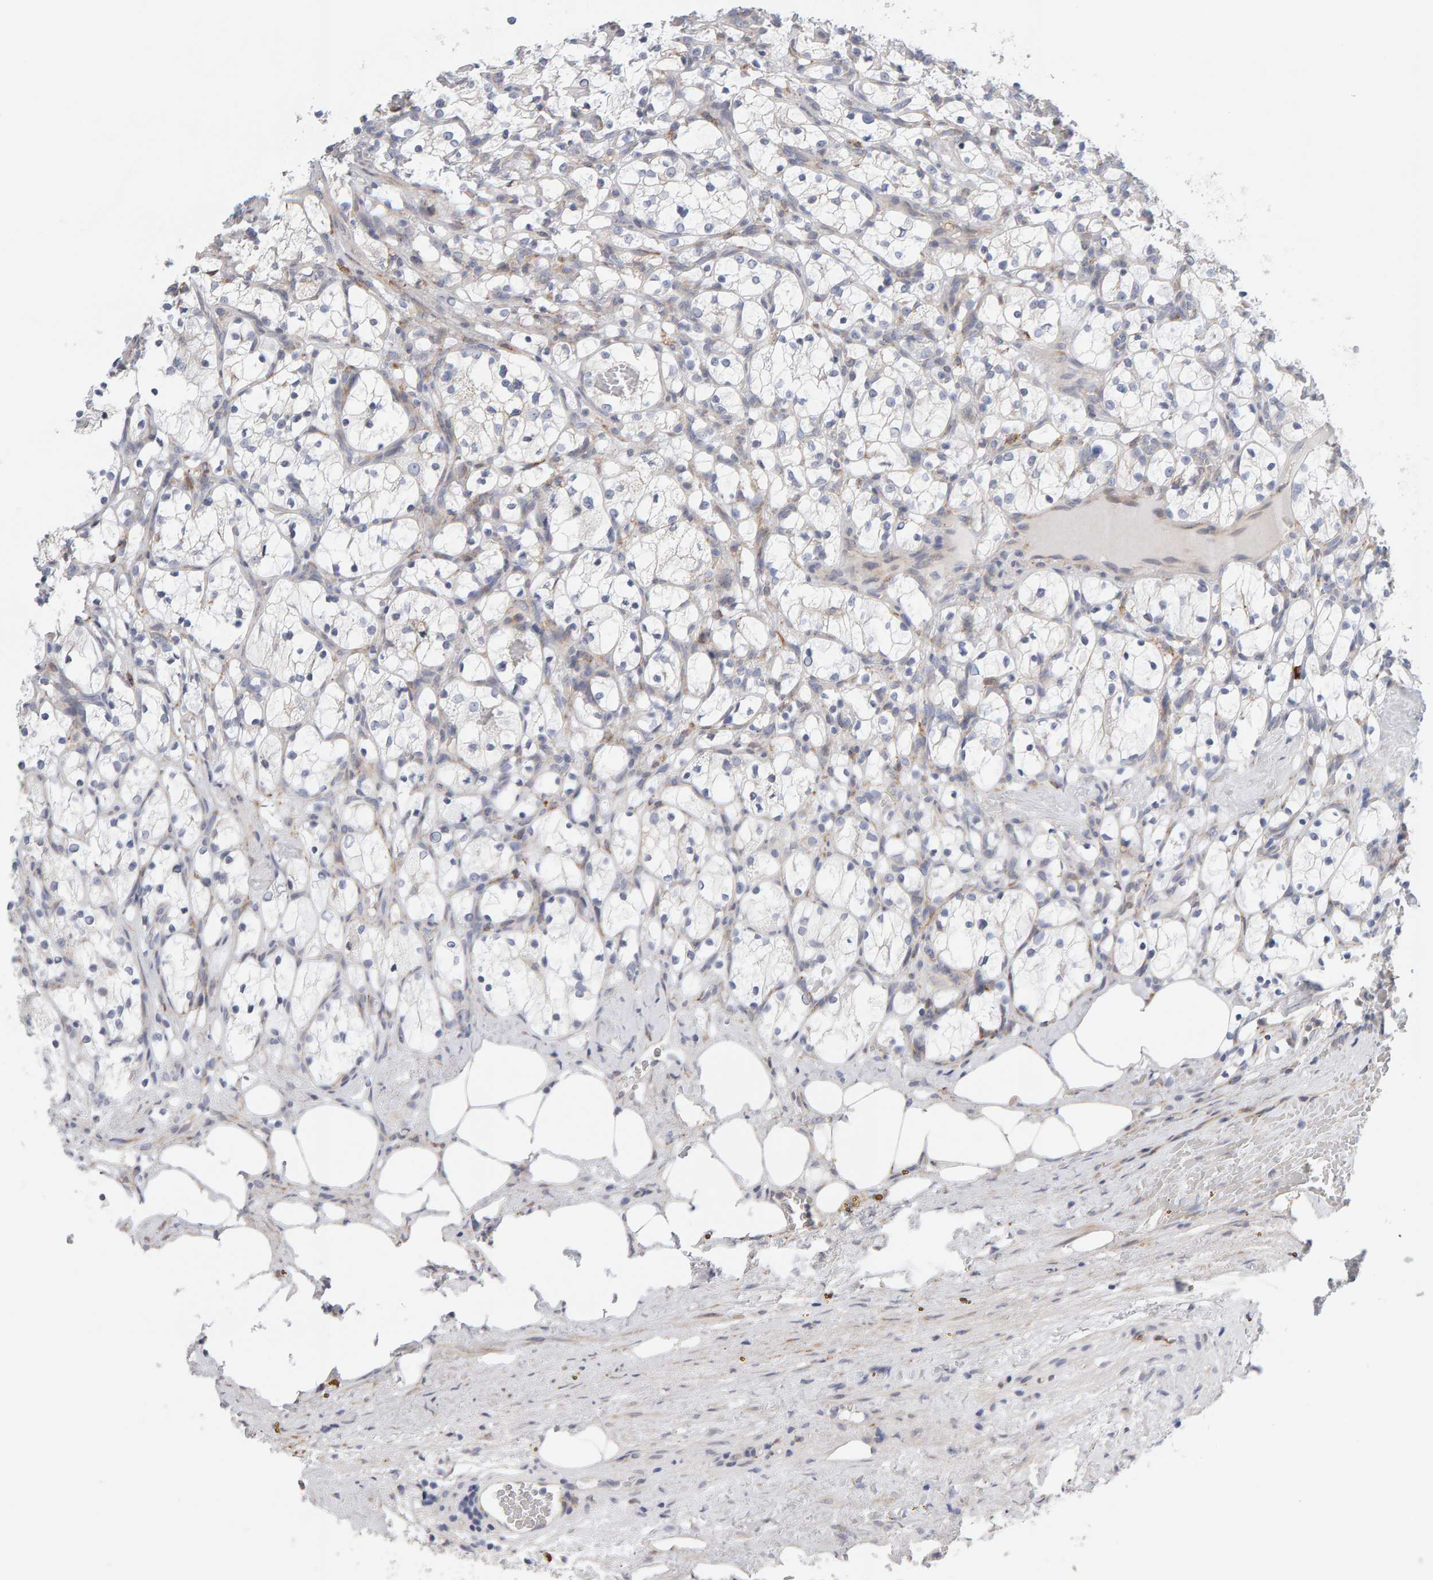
{"staining": {"intensity": "negative", "quantity": "none", "location": "none"}, "tissue": "renal cancer", "cell_type": "Tumor cells", "image_type": "cancer", "snomed": [{"axis": "morphology", "description": "Adenocarcinoma, NOS"}, {"axis": "topography", "description": "Kidney"}], "caption": "Tumor cells show no significant protein positivity in adenocarcinoma (renal).", "gene": "ENGASE", "patient": {"sex": "female", "age": 69}}